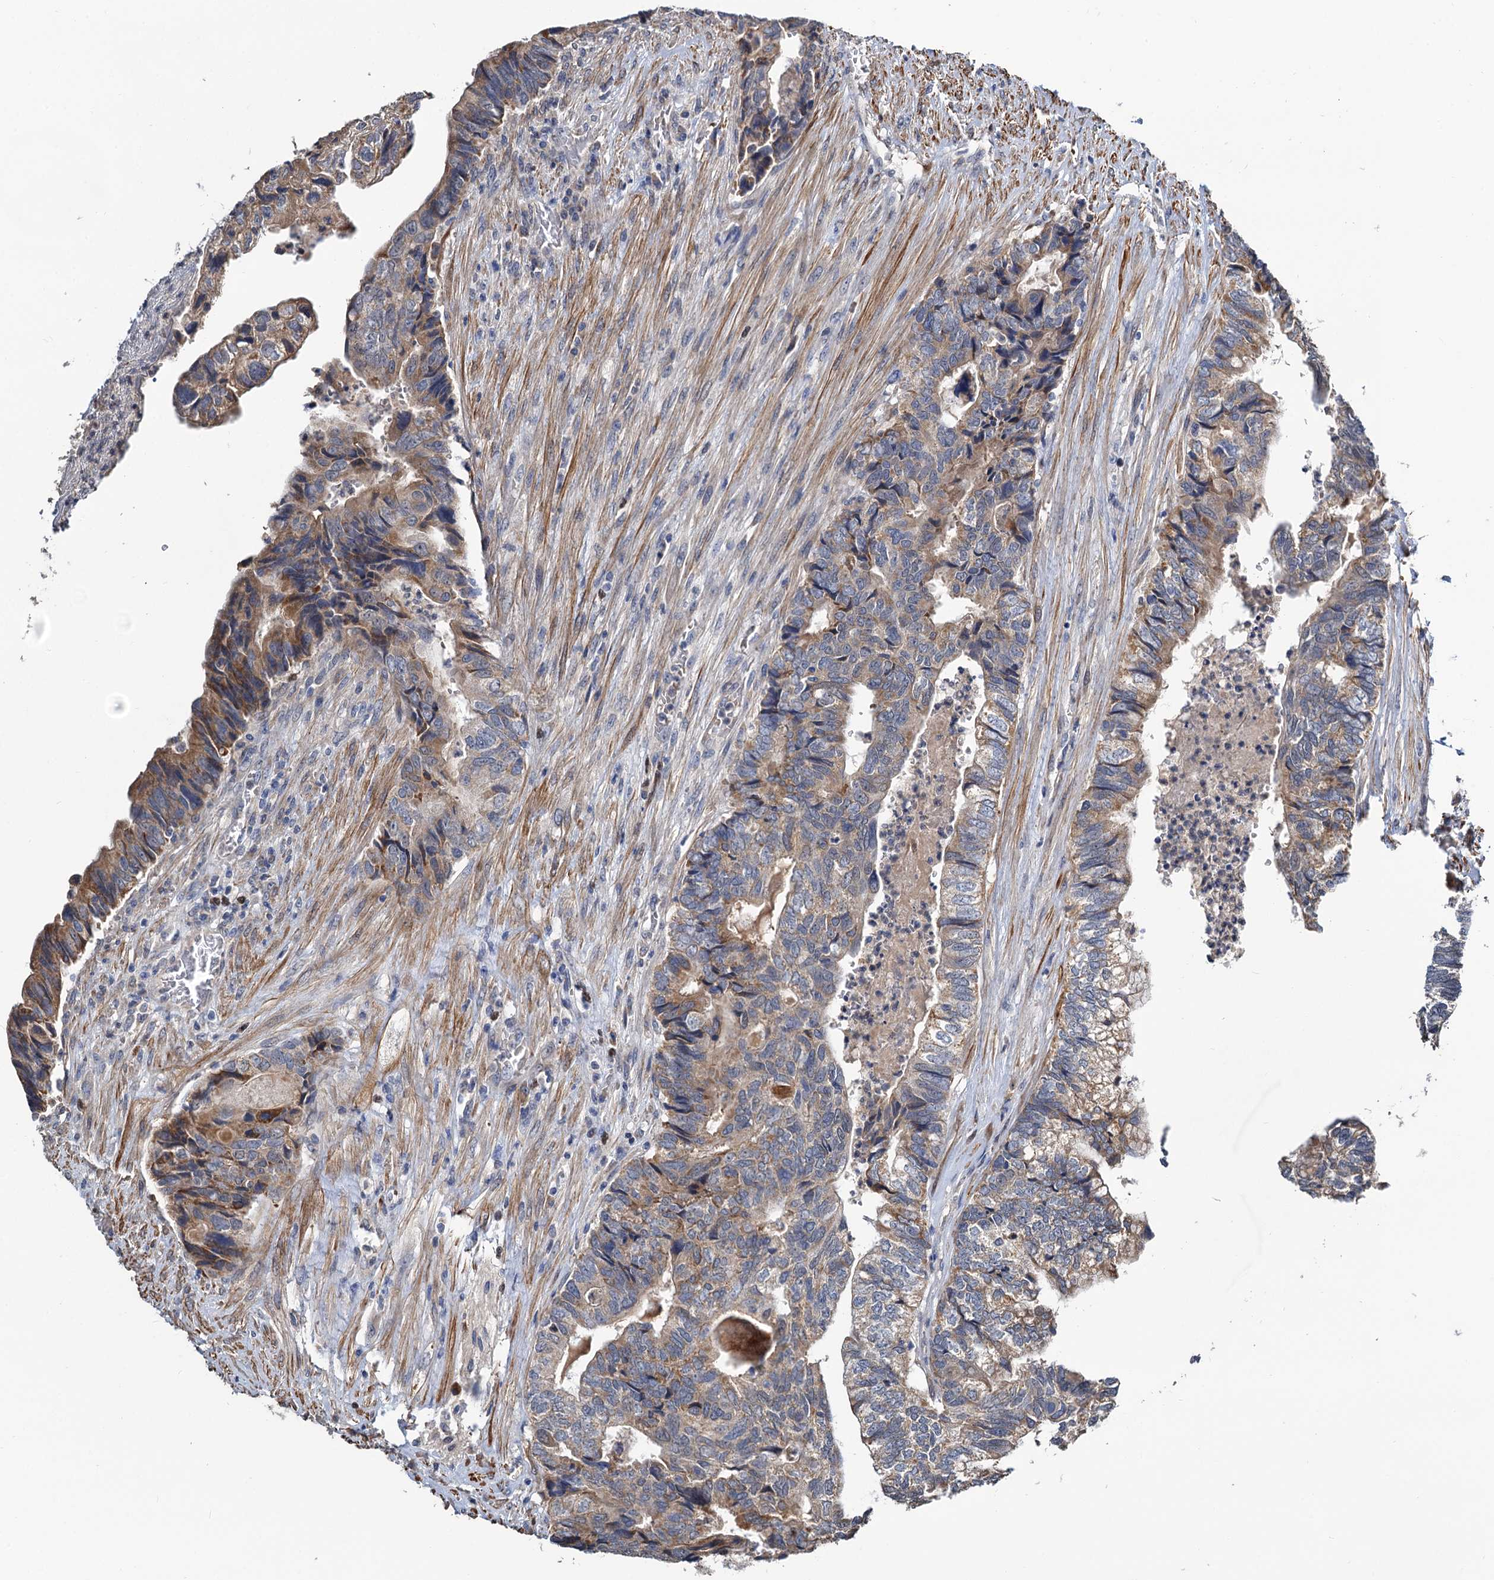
{"staining": {"intensity": "moderate", "quantity": "25%-75%", "location": "cytoplasmic/membranous"}, "tissue": "colorectal cancer", "cell_type": "Tumor cells", "image_type": "cancer", "snomed": [{"axis": "morphology", "description": "Adenocarcinoma, NOS"}, {"axis": "topography", "description": "Colon"}], "caption": "Protein expression analysis of human colorectal cancer (adenocarcinoma) reveals moderate cytoplasmic/membranous expression in approximately 25%-75% of tumor cells.", "gene": "ALKBH7", "patient": {"sex": "female", "age": 67}}